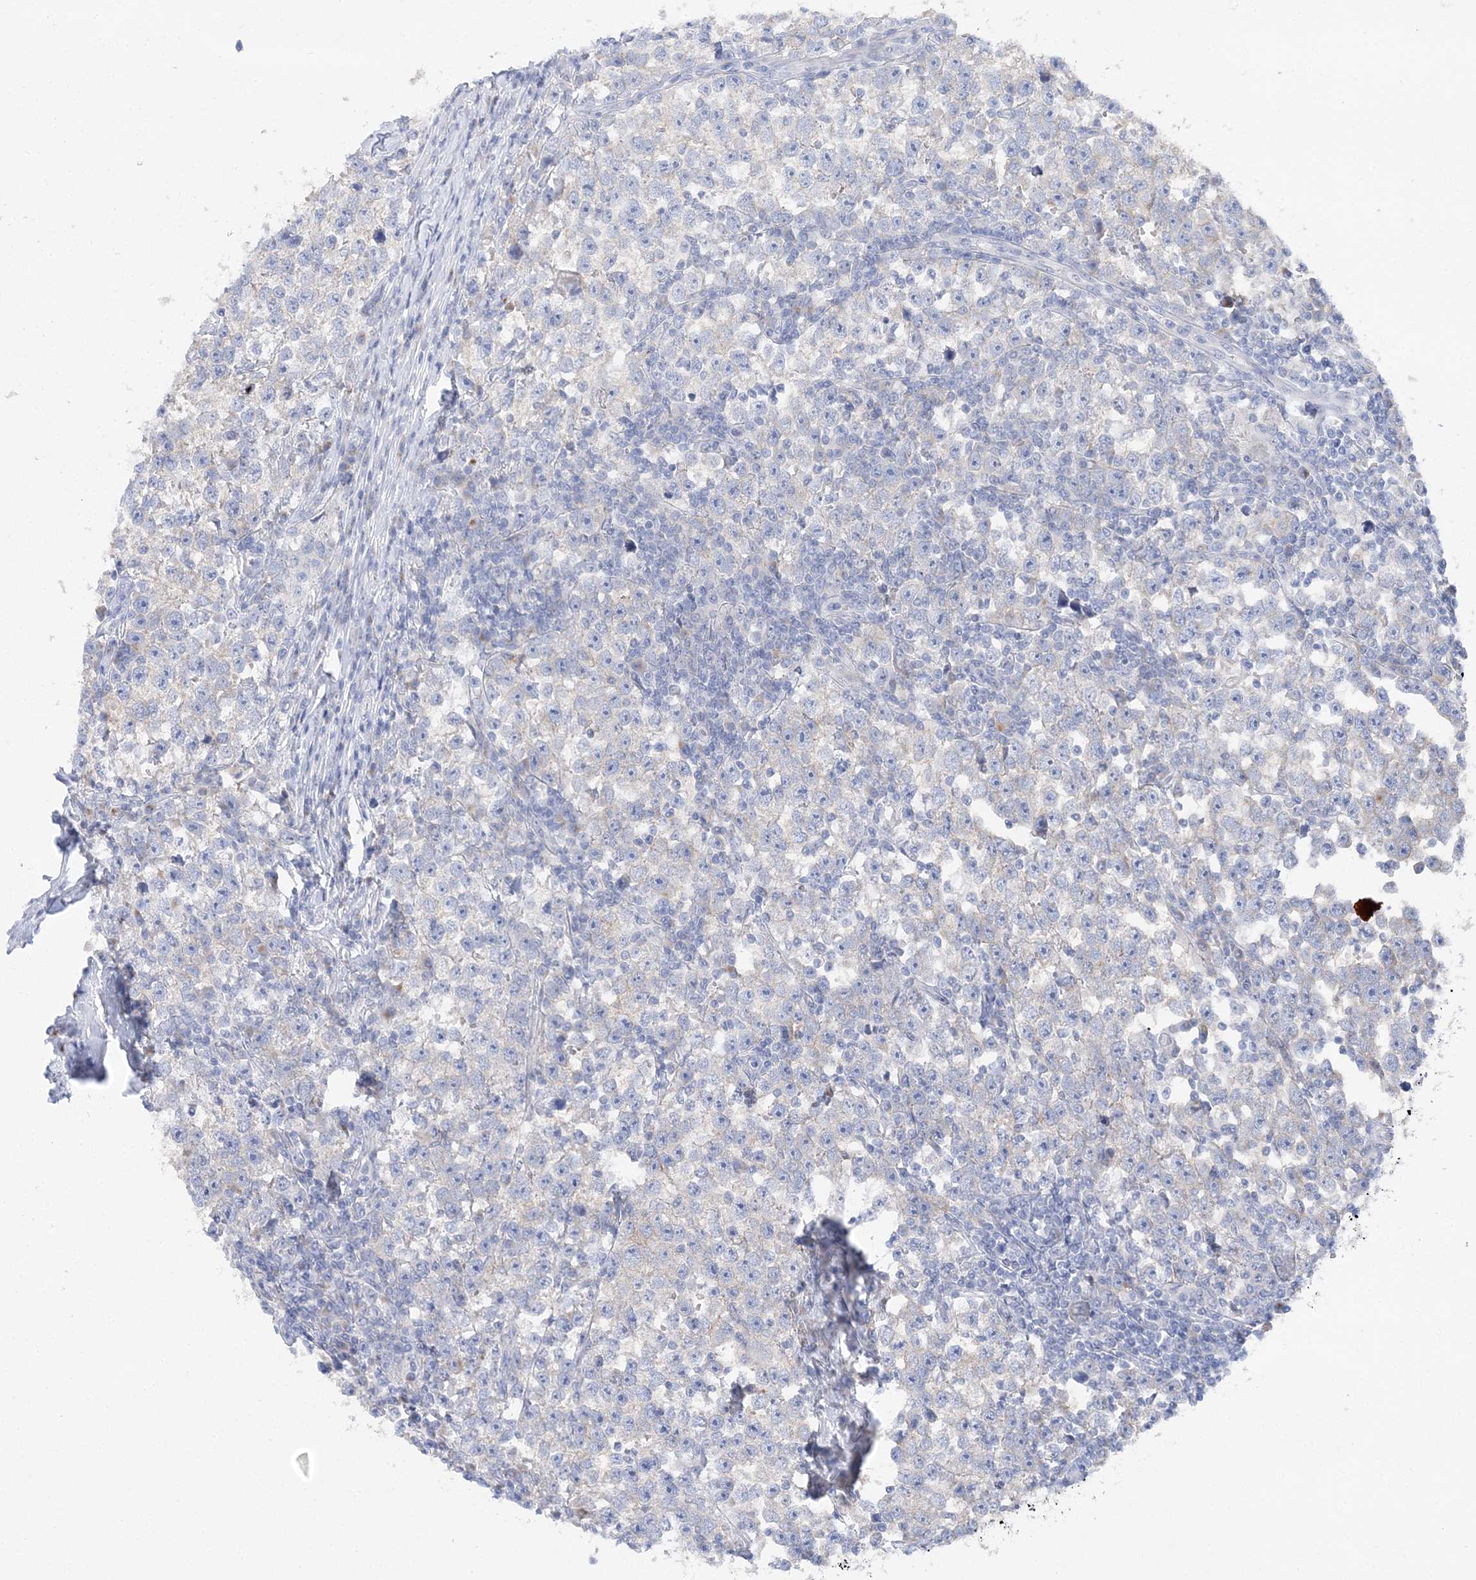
{"staining": {"intensity": "negative", "quantity": "none", "location": "none"}, "tissue": "testis cancer", "cell_type": "Tumor cells", "image_type": "cancer", "snomed": [{"axis": "morphology", "description": "Normal tissue, NOS"}, {"axis": "morphology", "description": "Seminoma, NOS"}, {"axis": "topography", "description": "Testis"}], "caption": "Immunohistochemical staining of human testis cancer exhibits no significant expression in tumor cells.", "gene": "SLC5A6", "patient": {"sex": "male", "age": 43}}